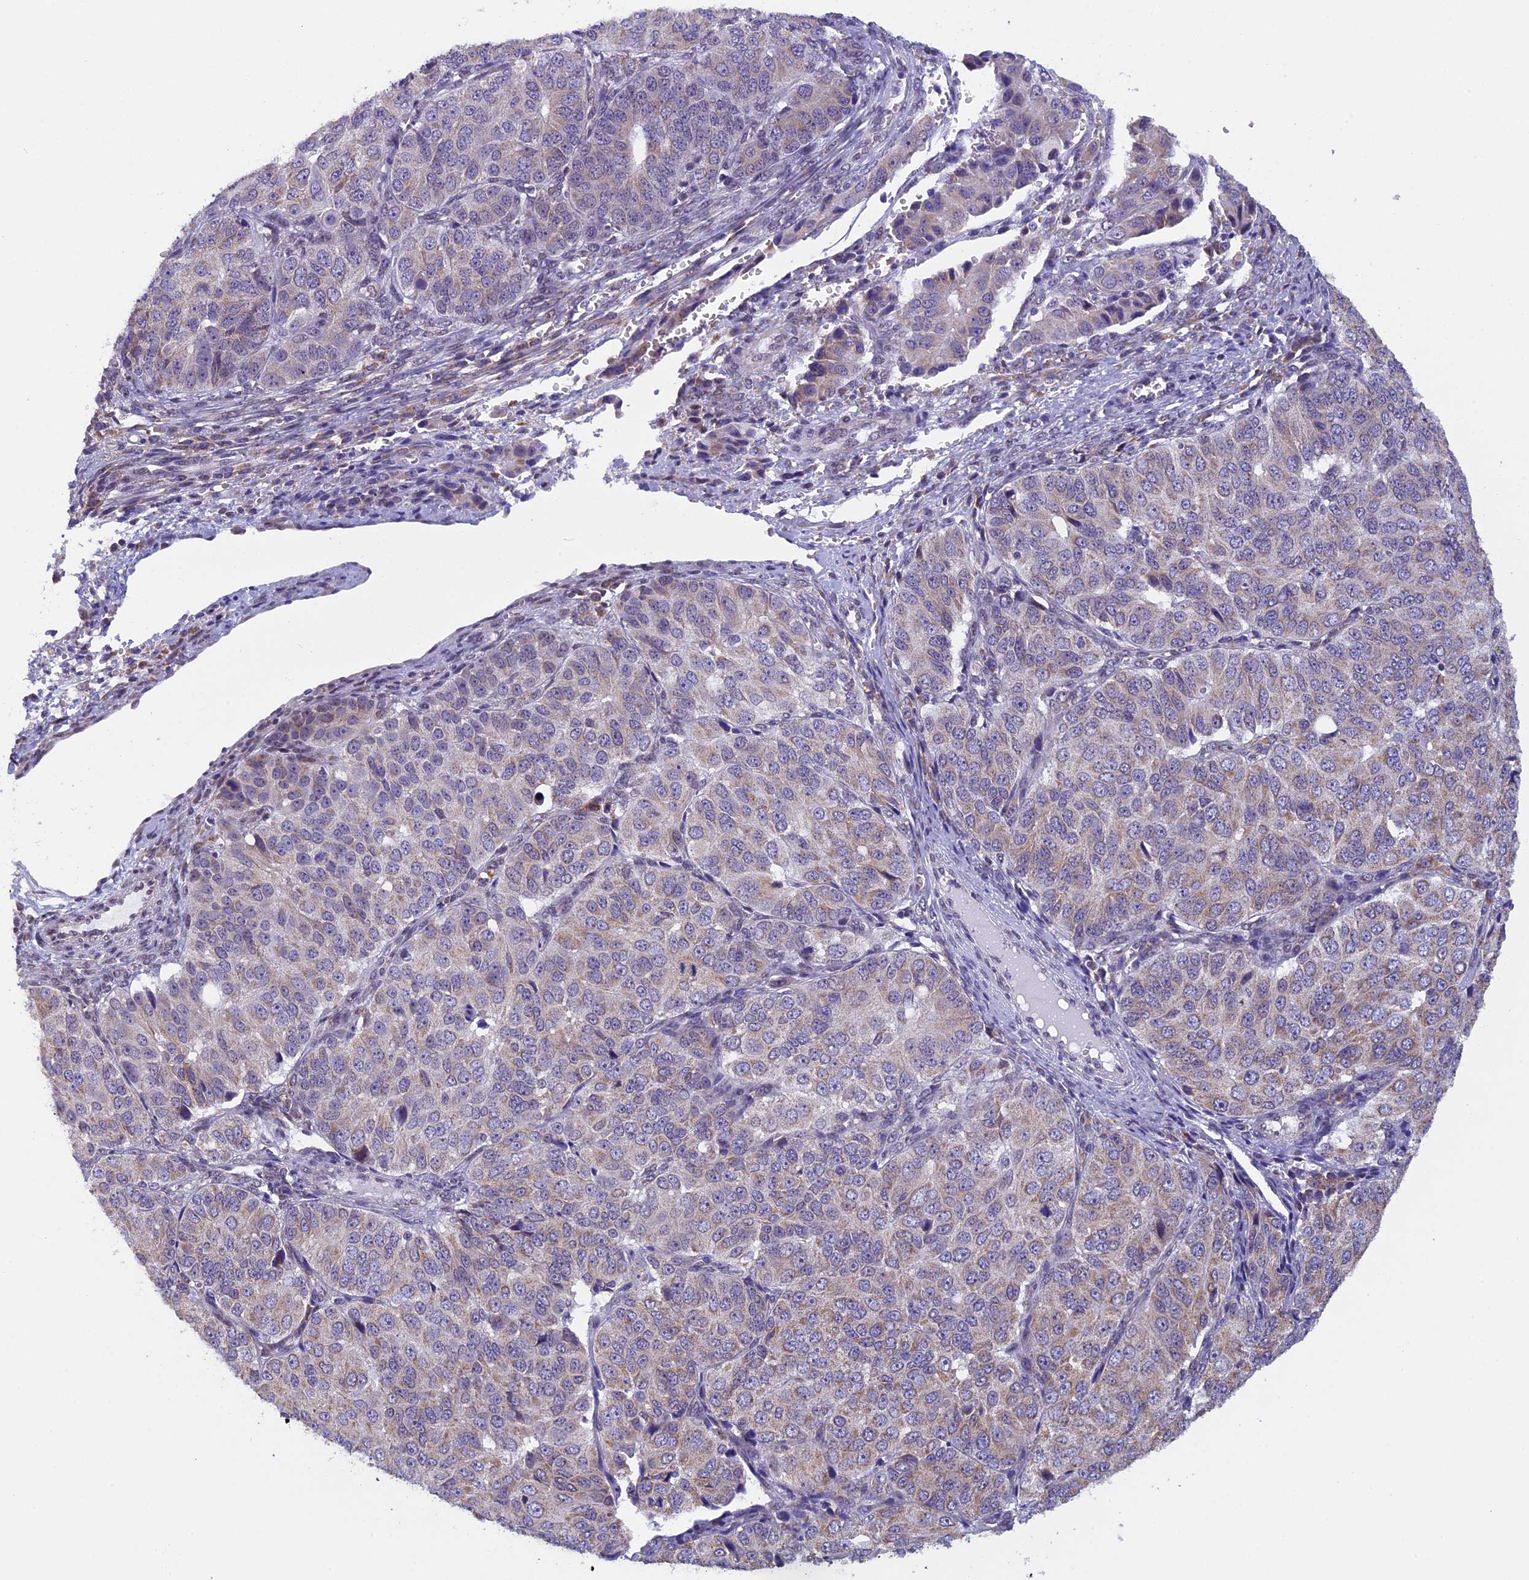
{"staining": {"intensity": "weak", "quantity": ">75%", "location": "cytoplasmic/membranous"}, "tissue": "ovarian cancer", "cell_type": "Tumor cells", "image_type": "cancer", "snomed": [{"axis": "morphology", "description": "Carcinoma, endometroid"}, {"axis": "topography", "description": "Ovary"}], "caption": "Ovarian endometroid carcinoma stained for a protein reveals weak cytoplasmic/membranous positivity in tumor cells.", "gene": "ZNF317", "patient": {"sex": "female", "age": 51}}